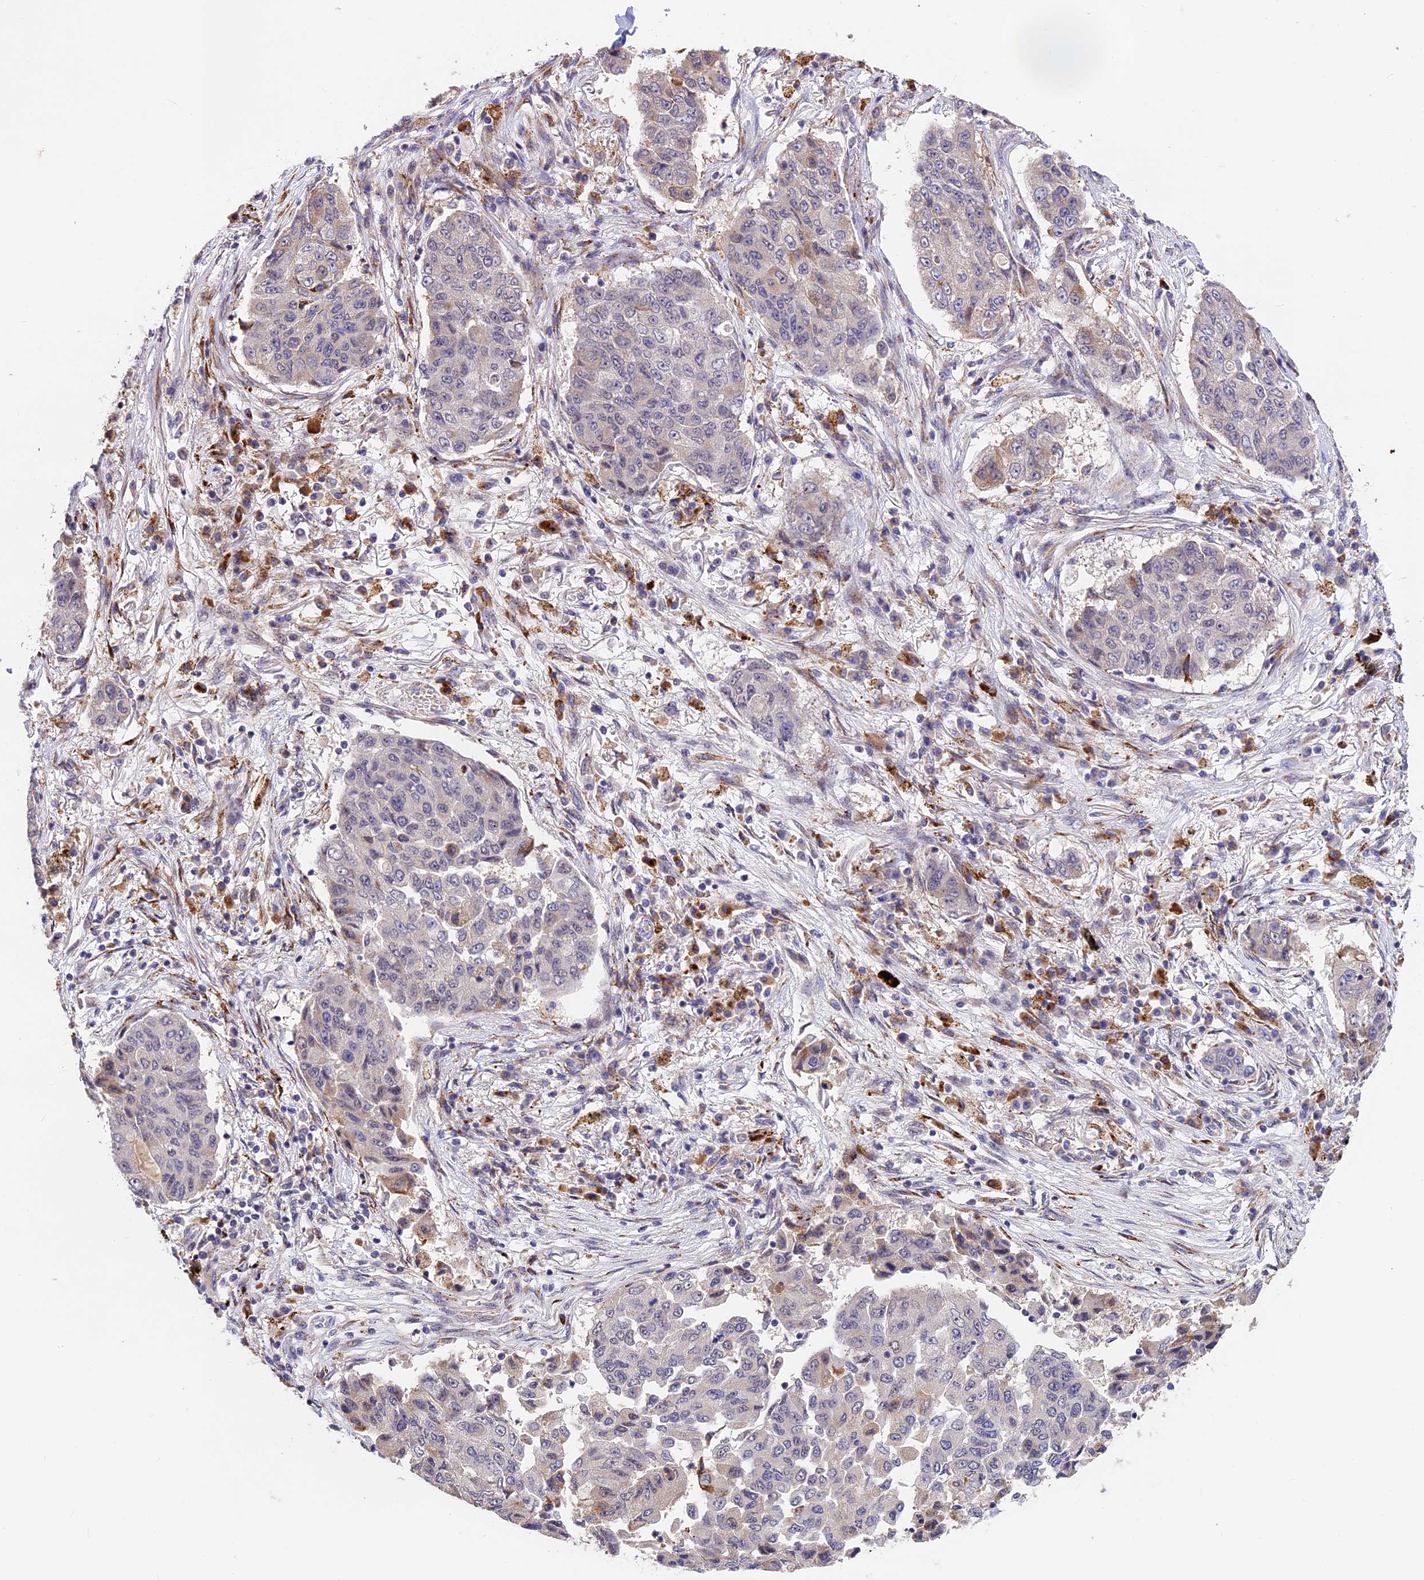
{"staining": {"intensity": "negative", "quantity": "none", "location": "none"}, "tissue": "lung cancer", "cell_type": "Tumor cells", "image_type": "cancer", "snomed": [{"axis": "morphology", "description": "Squamous cell carcinoma, NOS"}, {"axis": "topography", "description": "Lung"}], "caption": "This is an immunohistochemistry (IHC) photomicrograph of human squamous cell carcinoma (lung). There is no expression in tumor cells.", "gene": "FBXO45", "patient": {"sex": "male", "age": 74}}